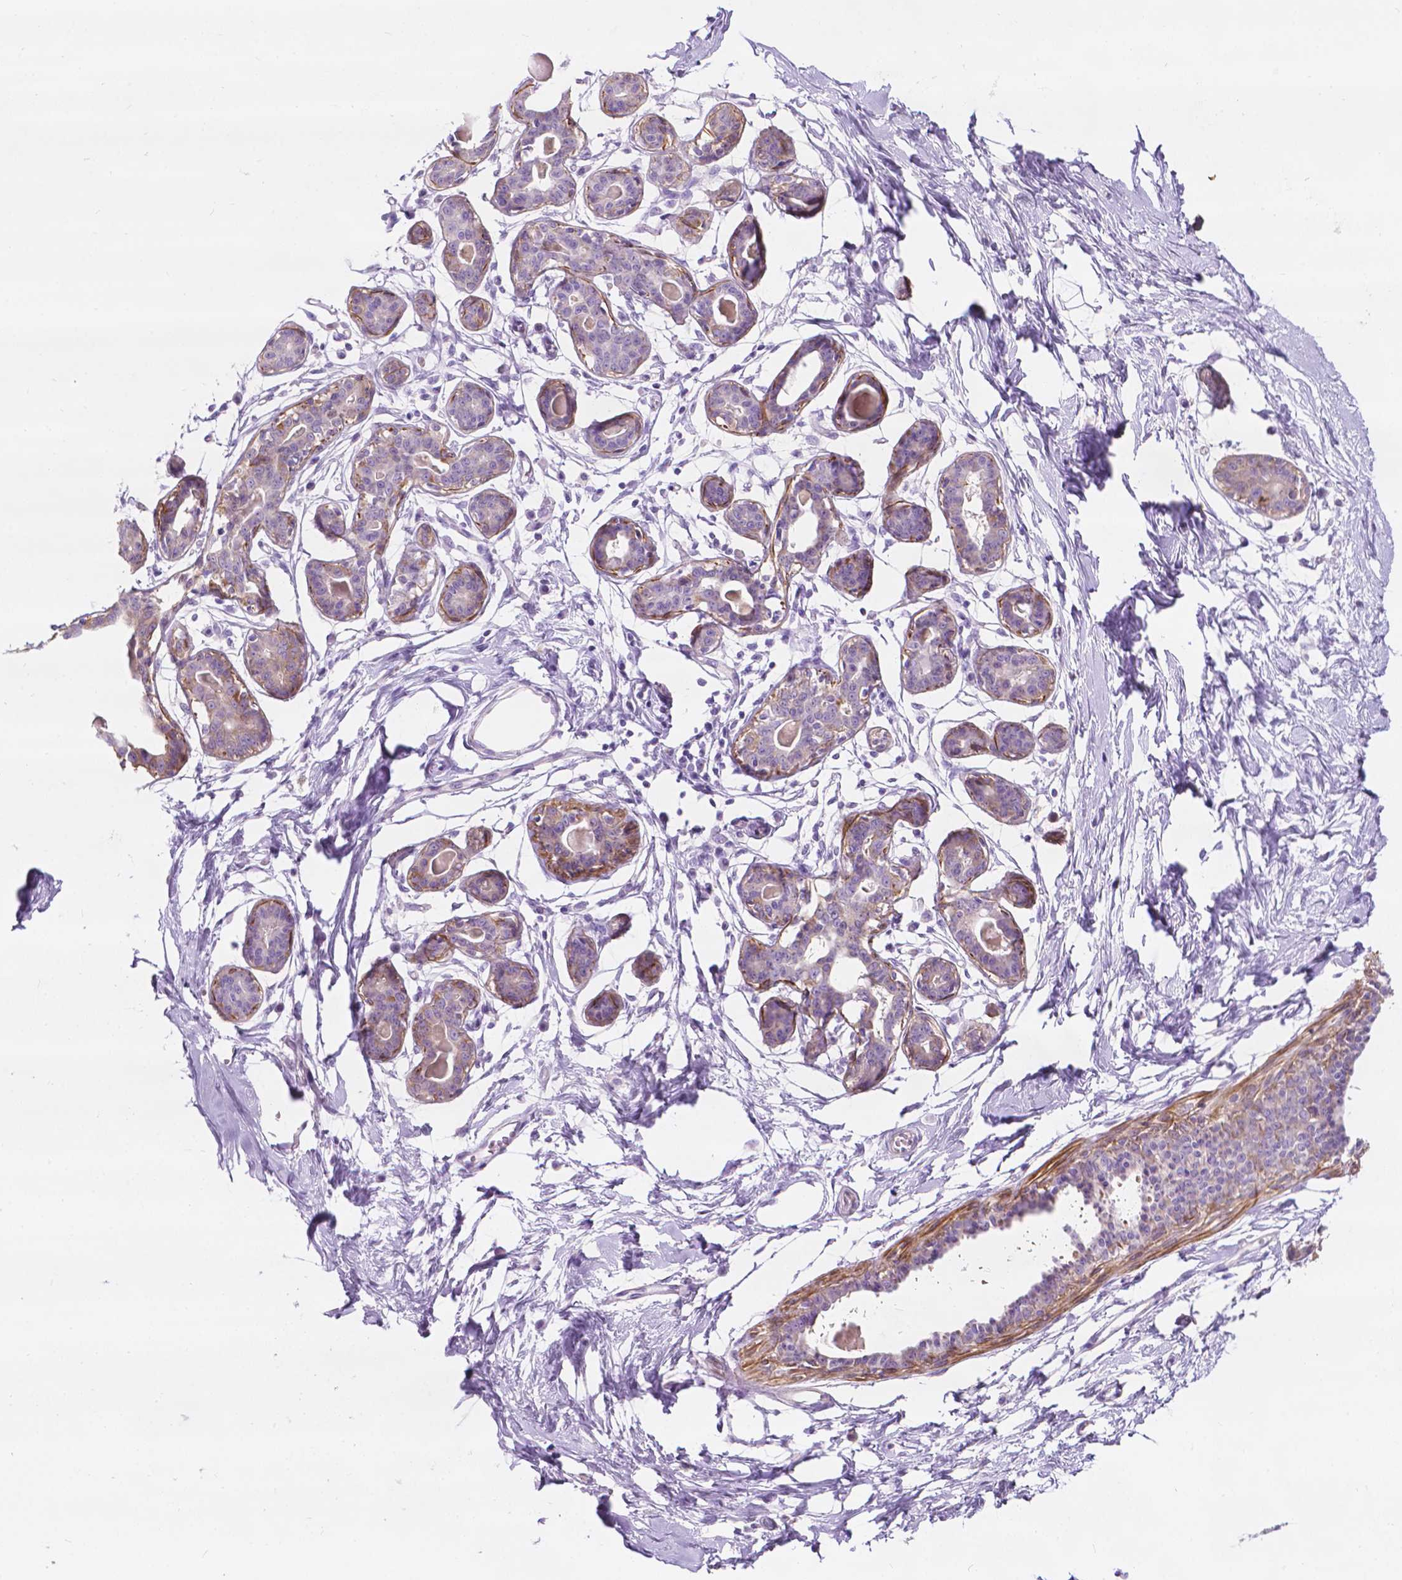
{"staining": {"intensity": "weak", "quantity": "<25%", "location": "cytoplasmic/membranous"}, "tissue": "breast", "cell_type": "Adipocytes", "image_type": "normal", "snomed": [{"axis": "morphology", "description": "Normal tissue, NOS"}, {"axis": "topography", "description": "Breast"}], "caption": "Adipocytes are negative for brown protein staining in benign breast. (Brightfield microscopy of DAB (3,3'-diaminobenzidine) immunohistochemistry (IHC) at high magnification).", "gene": "NOS1AP", "patient": {"sex": "female", "age": 45}}